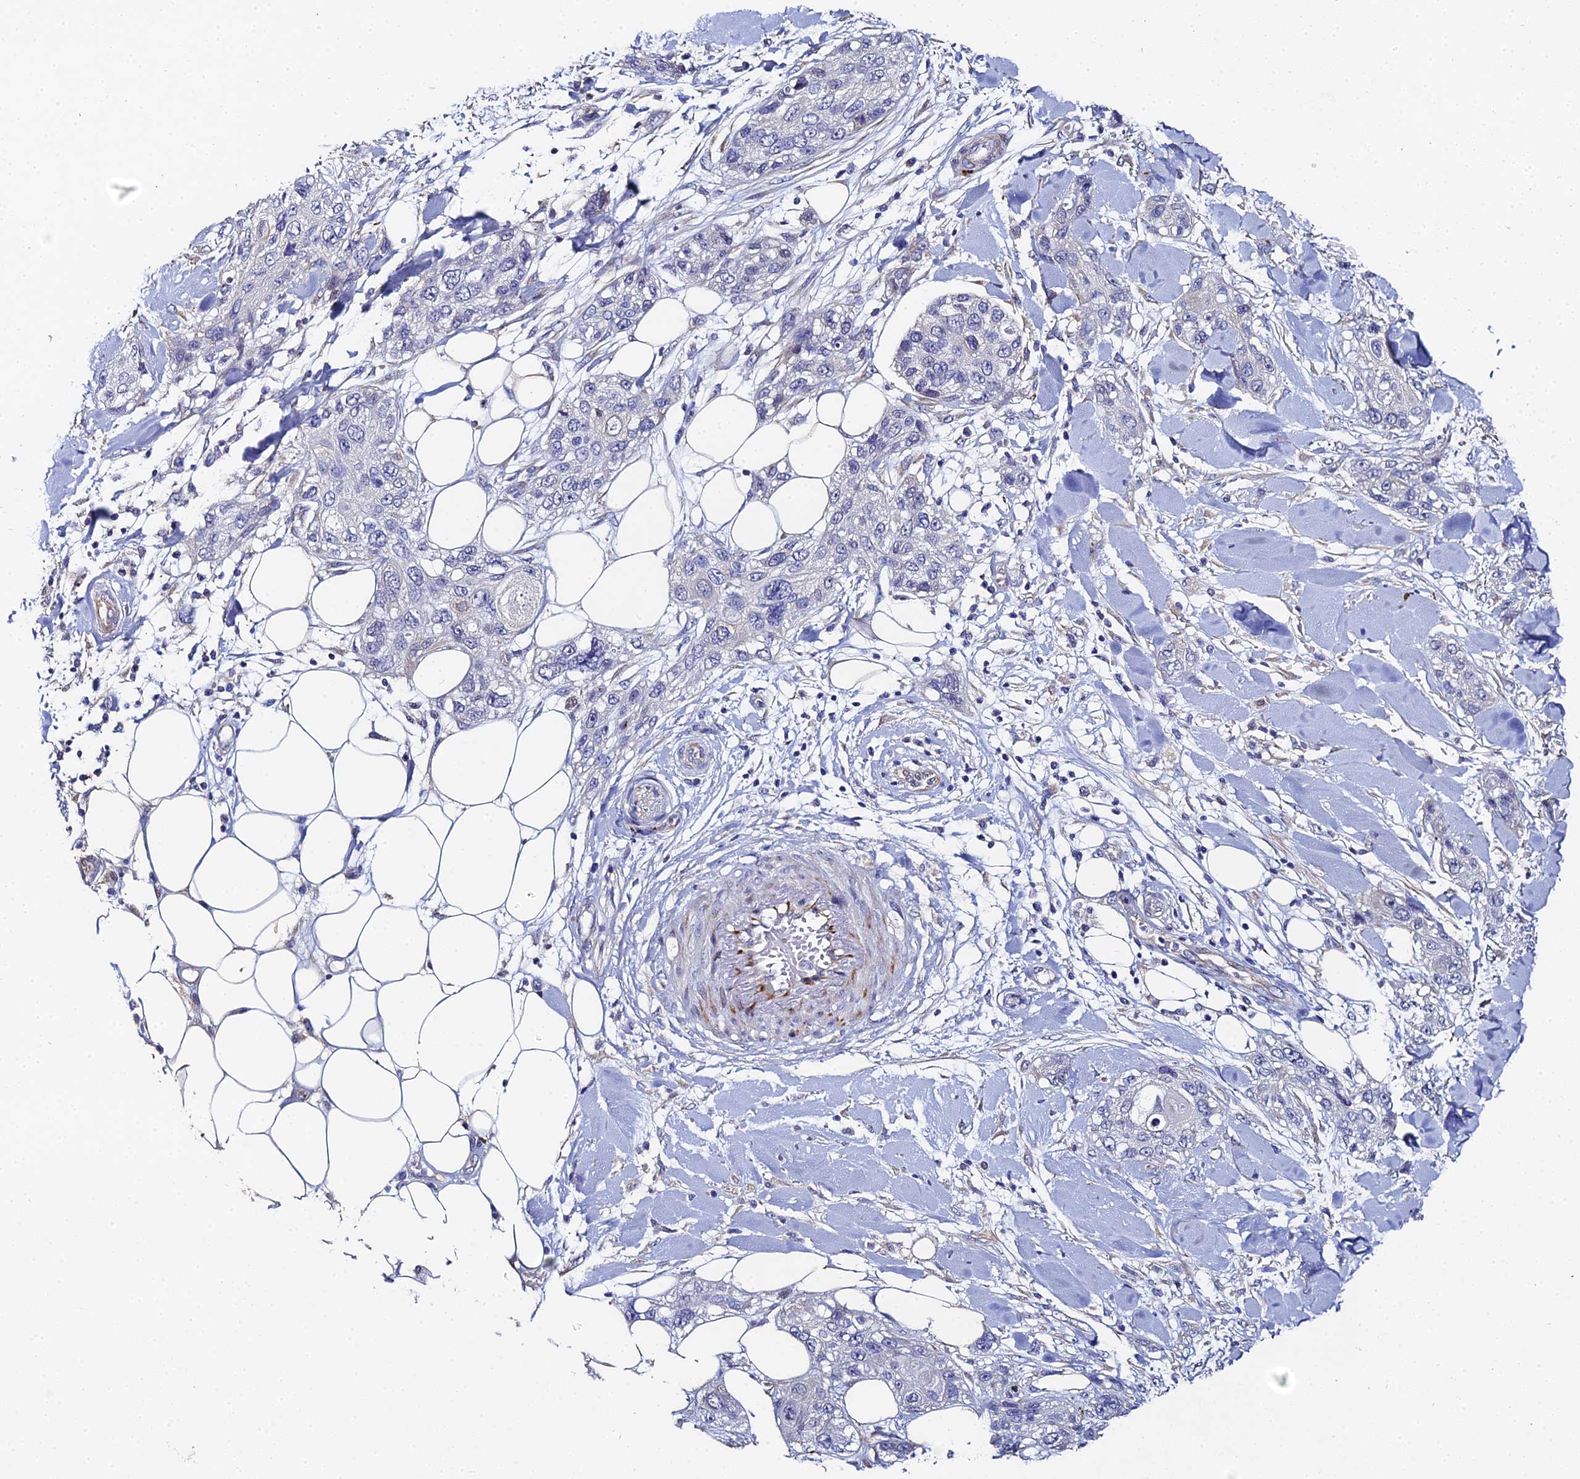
{"staining": {"intensity": "negative", "quantity": "none", "location": "none"}, "tissue": "skin cancer", "cell_type": "Tumor cells", "image_type": "cancer", "snomed": [{"axis": "morphology", "description": "Normal tissue, NOS"}, {"axis": "morphology", "description": "Squamous cell carcinoma, NOS"}, {"axis": "topography", "description": "Skin"}], "caption": "Immunohistochemistry (IHC) of skin cancer (squamous cell carcinoma) shows no positivity in tumor cells. (DAB (3,3'-diaminobenzidine) immunohistochemistry (IHC) visualized using brightfield microscopy, high magnification).", "gene": "ENSG00000268674", "patient": {"sex": "male", "age": 72}}